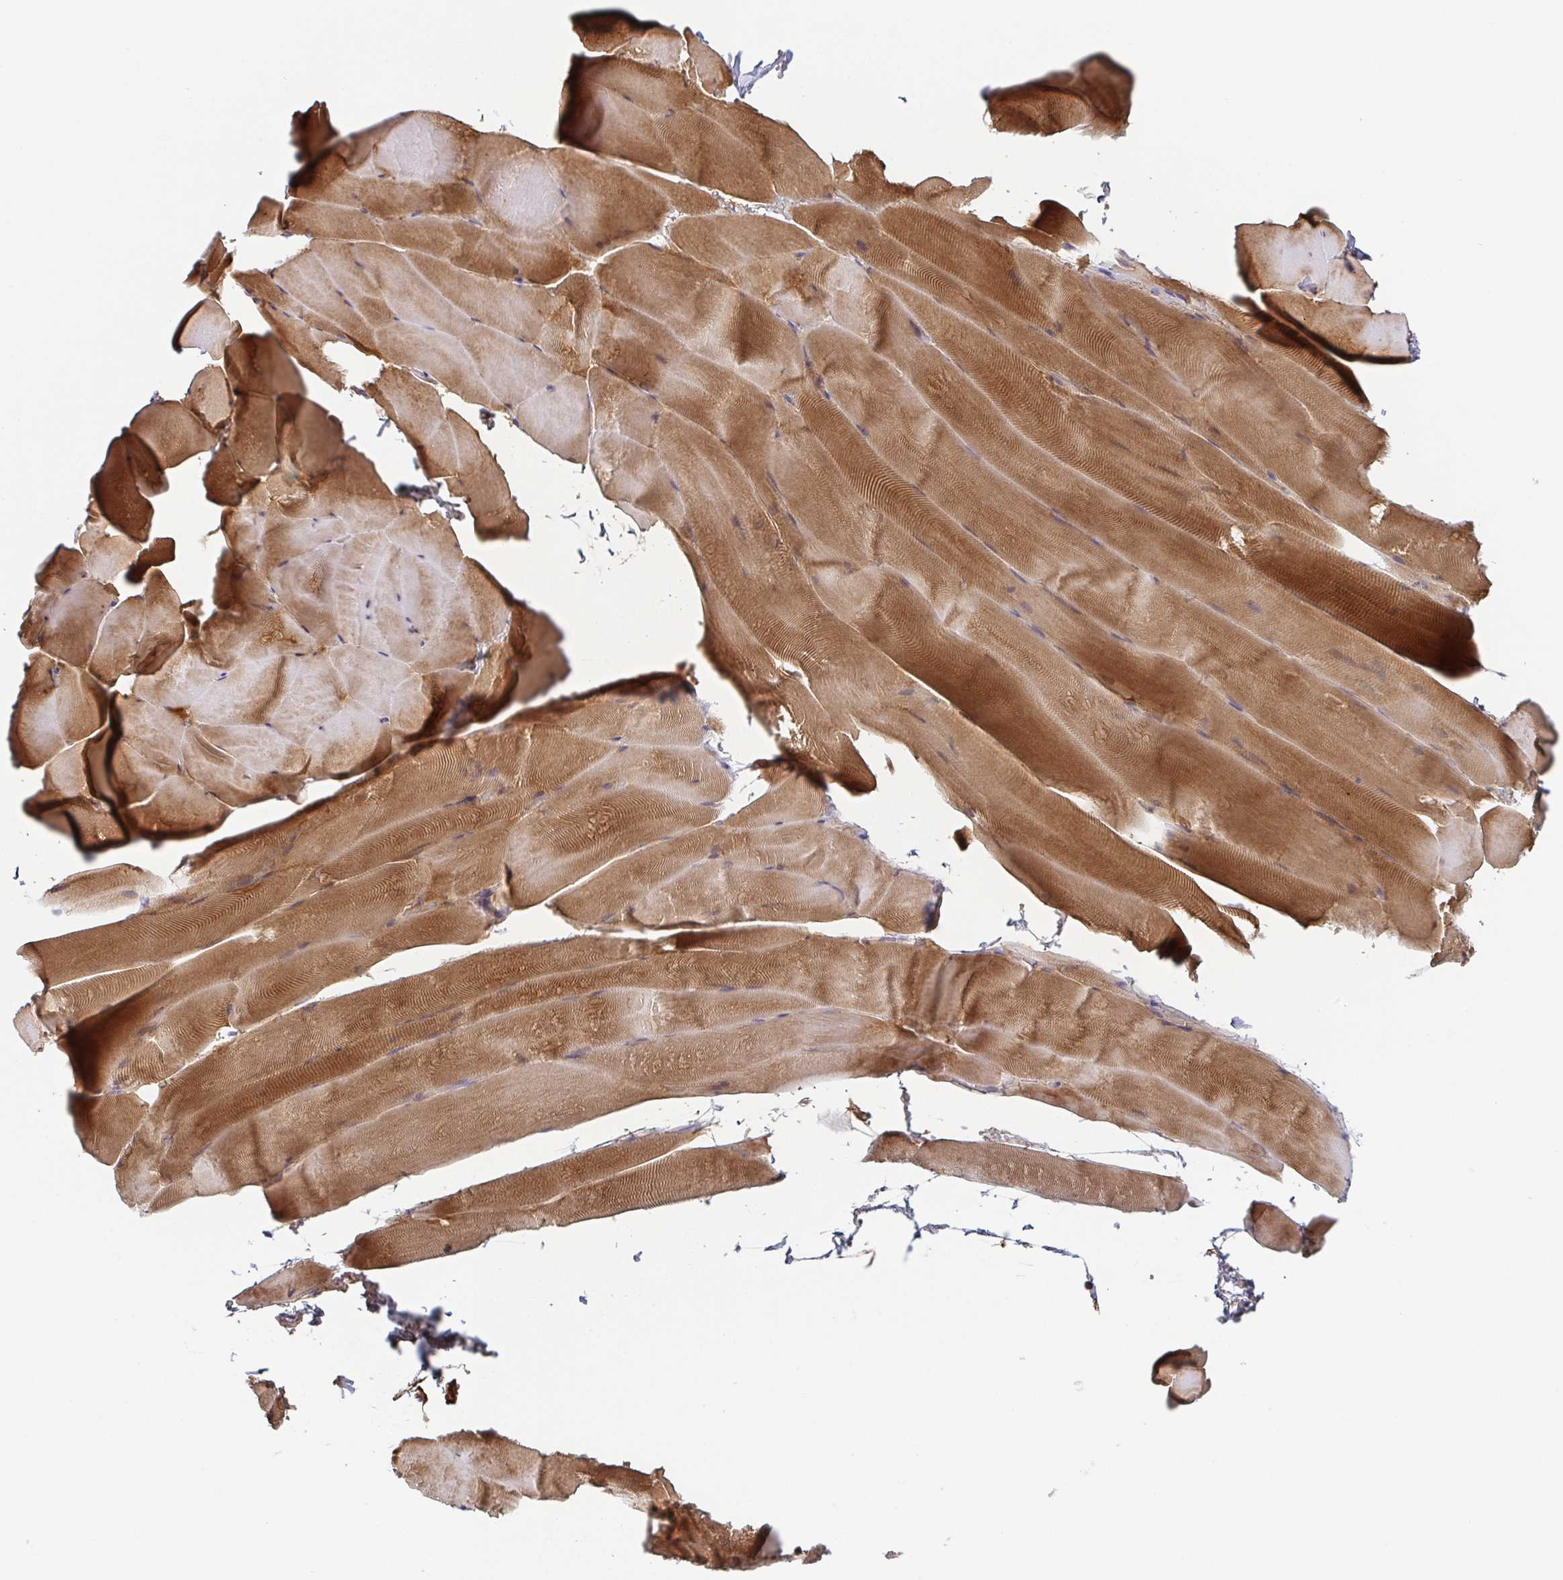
{"staining": {"intensity": "moderate", "quantity": ">75%", "location": "cytoplasmic/membranous"}, "tissue": "skeletal muscle", "cell_type": "Myocytes", "image_type": "normal", "snomed": [{"axis": "morphology", "description": "Normal tissue, NOS"}, {"axis": "topography", "description": "Skeletal muscle"}], "caption": "Moderate cytoplasmic/membranous expression is present in approximately >75% of myocytes in normal skeletal muscle. The staining was performed using DAB (3,3'-diaminobenzidine), with brown indicating positive protein expression. Nuclei are stained blue with hematoxylin.", "gene": "TUFT1", "patient": {"sex": "female", "age": 64}}